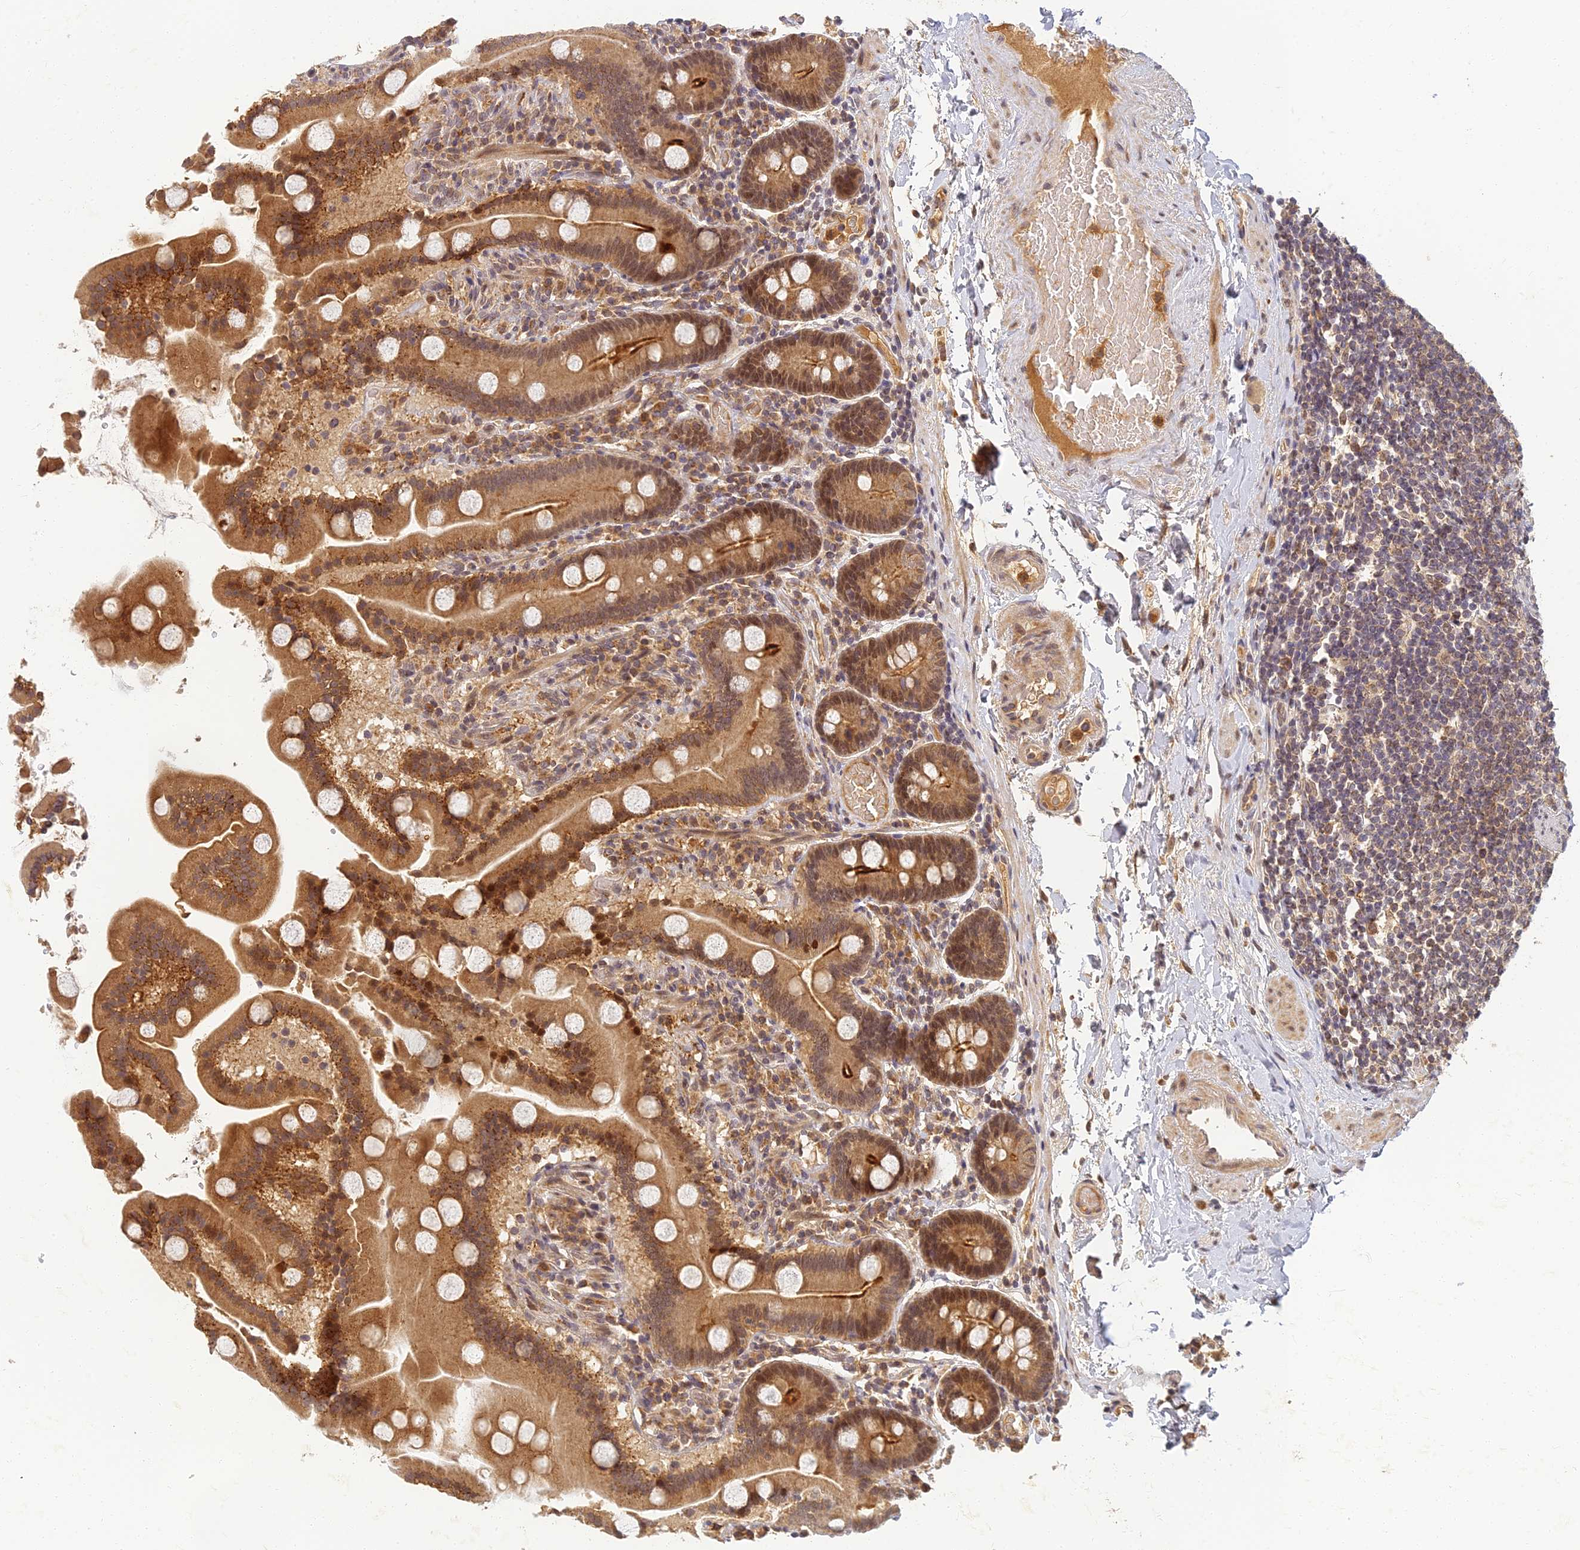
{"staining": {"intensity": "strong", "quantity": ">75%", "location": "cytoplasmic/membranous"}, "tissue": "duodenum", "cell_type": "Glandular cells", "image_type": "normal", "snomed": [{"axis": "morphology", "description": "Normal tissue, NOS"}, {"axis": "topography", "description": "Duodenum"}], "caption": "Protein expression analysis of unremarkable human duodenum reveals strong cytoplasmic/membranous expression in about >75% of glandular cells.", "gene": "RGL3", "patient": {"sex": "male", "age": 55}}